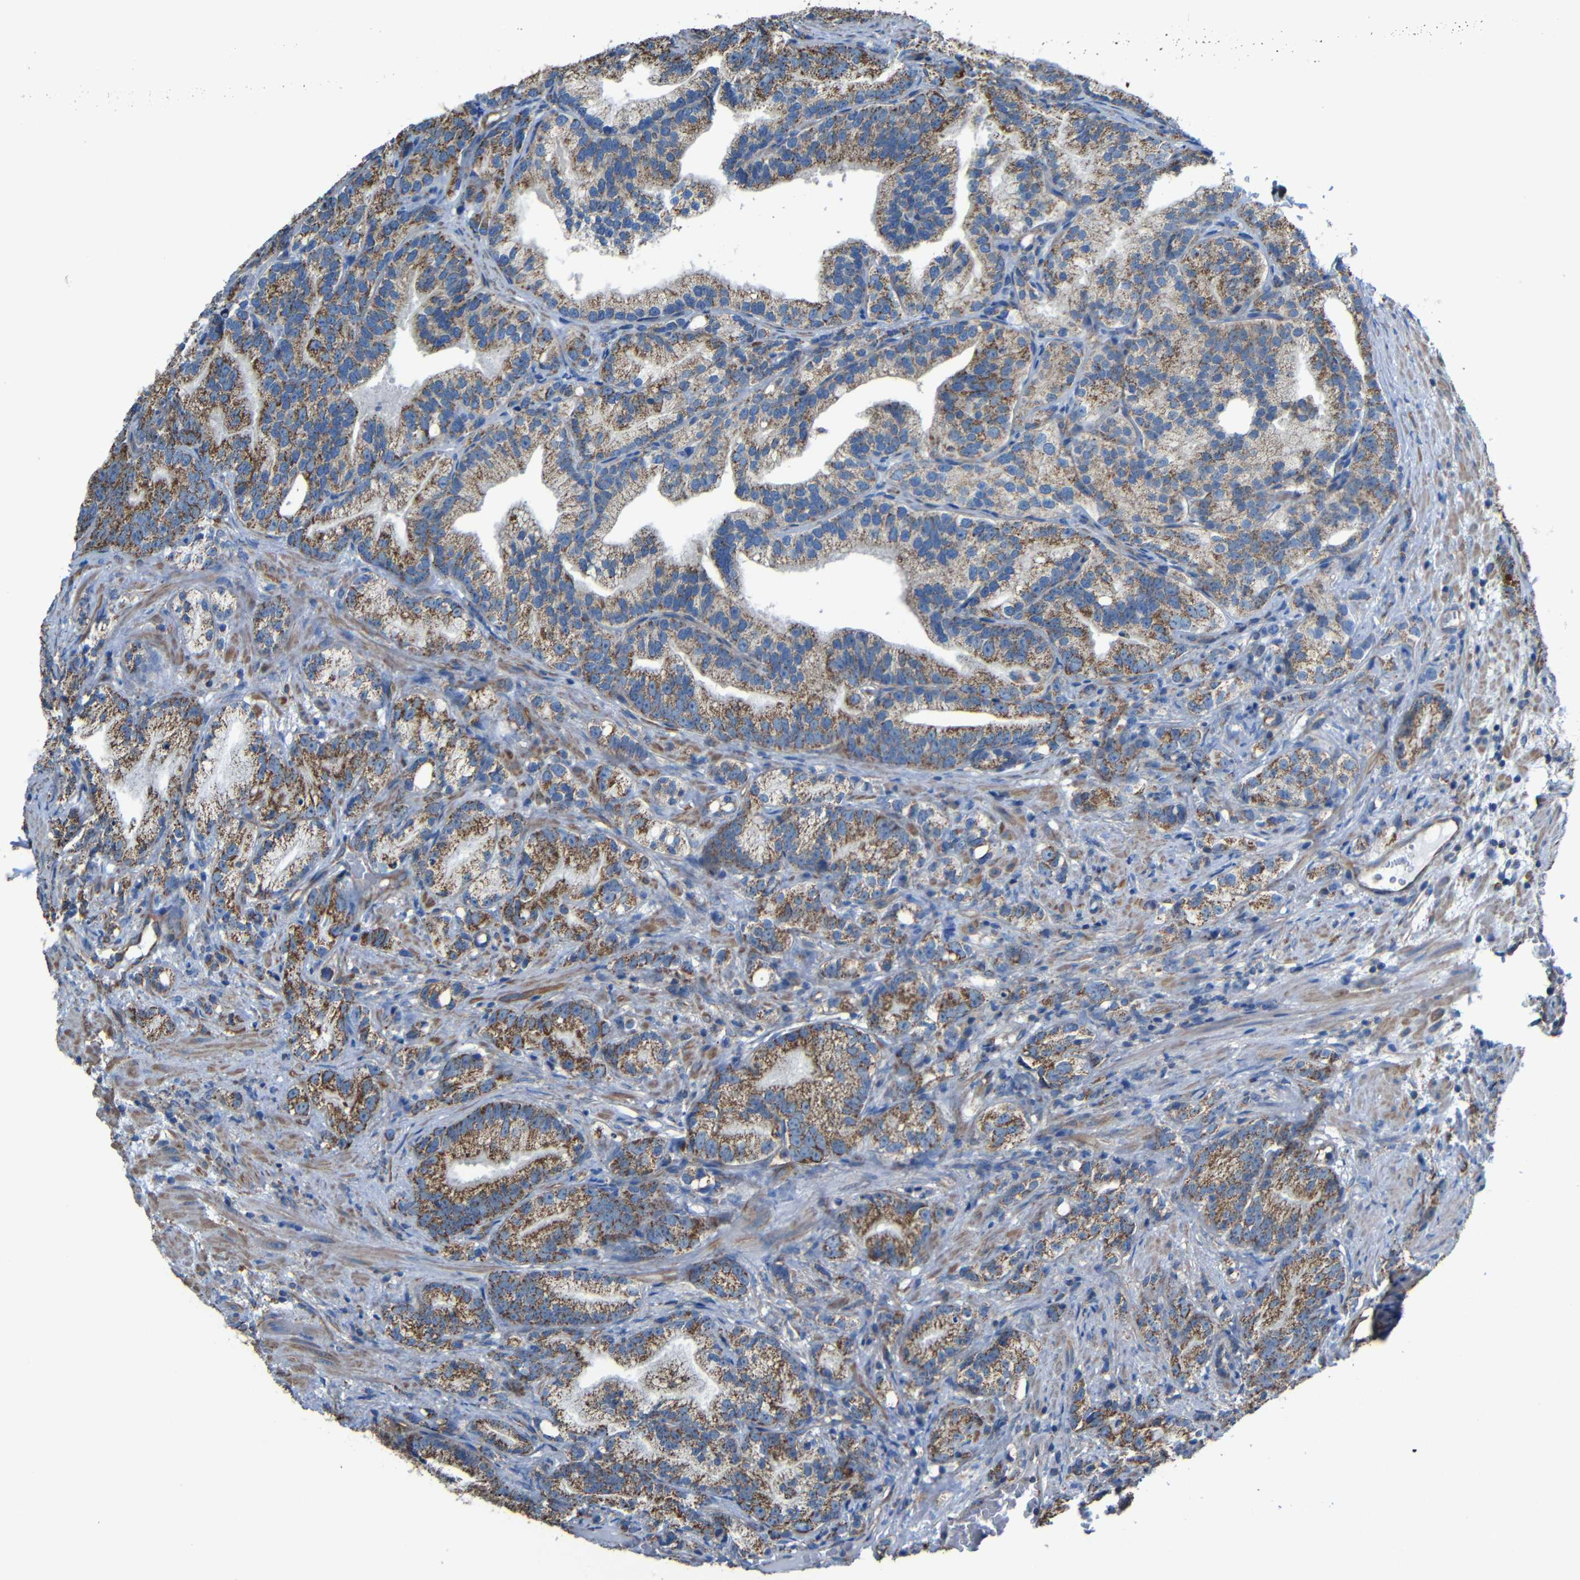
{"staining": {"intensity": "strong", "quantity": ">75%", "location": "cytoplasmic/membranous"}, "tissue": "prostate cancer", "cell_type": "Tumor cells", "image_type": "cancer", "snomed": [{"axis": "morphology", "description": "Adenocarcinoma, Low grade"}, {"axis": "topography", "description": "Prostate"}], "caption": "High-magnification brightfield microscopy of prostate adenocarcinoma (low-grade) stained with DAB (3,3'-diaminobenzidine) (brown) and counterstained with hematoxylin (blue). tumor cells exhibit strong cytoplasmic/membranous staining is appreciated in approximately>75% of cells. (brown staining indicates protein expression, while blue staining denotes nuclei).", "gene": "INTS6L", "patient": {"sex": "male", "age": 89}}